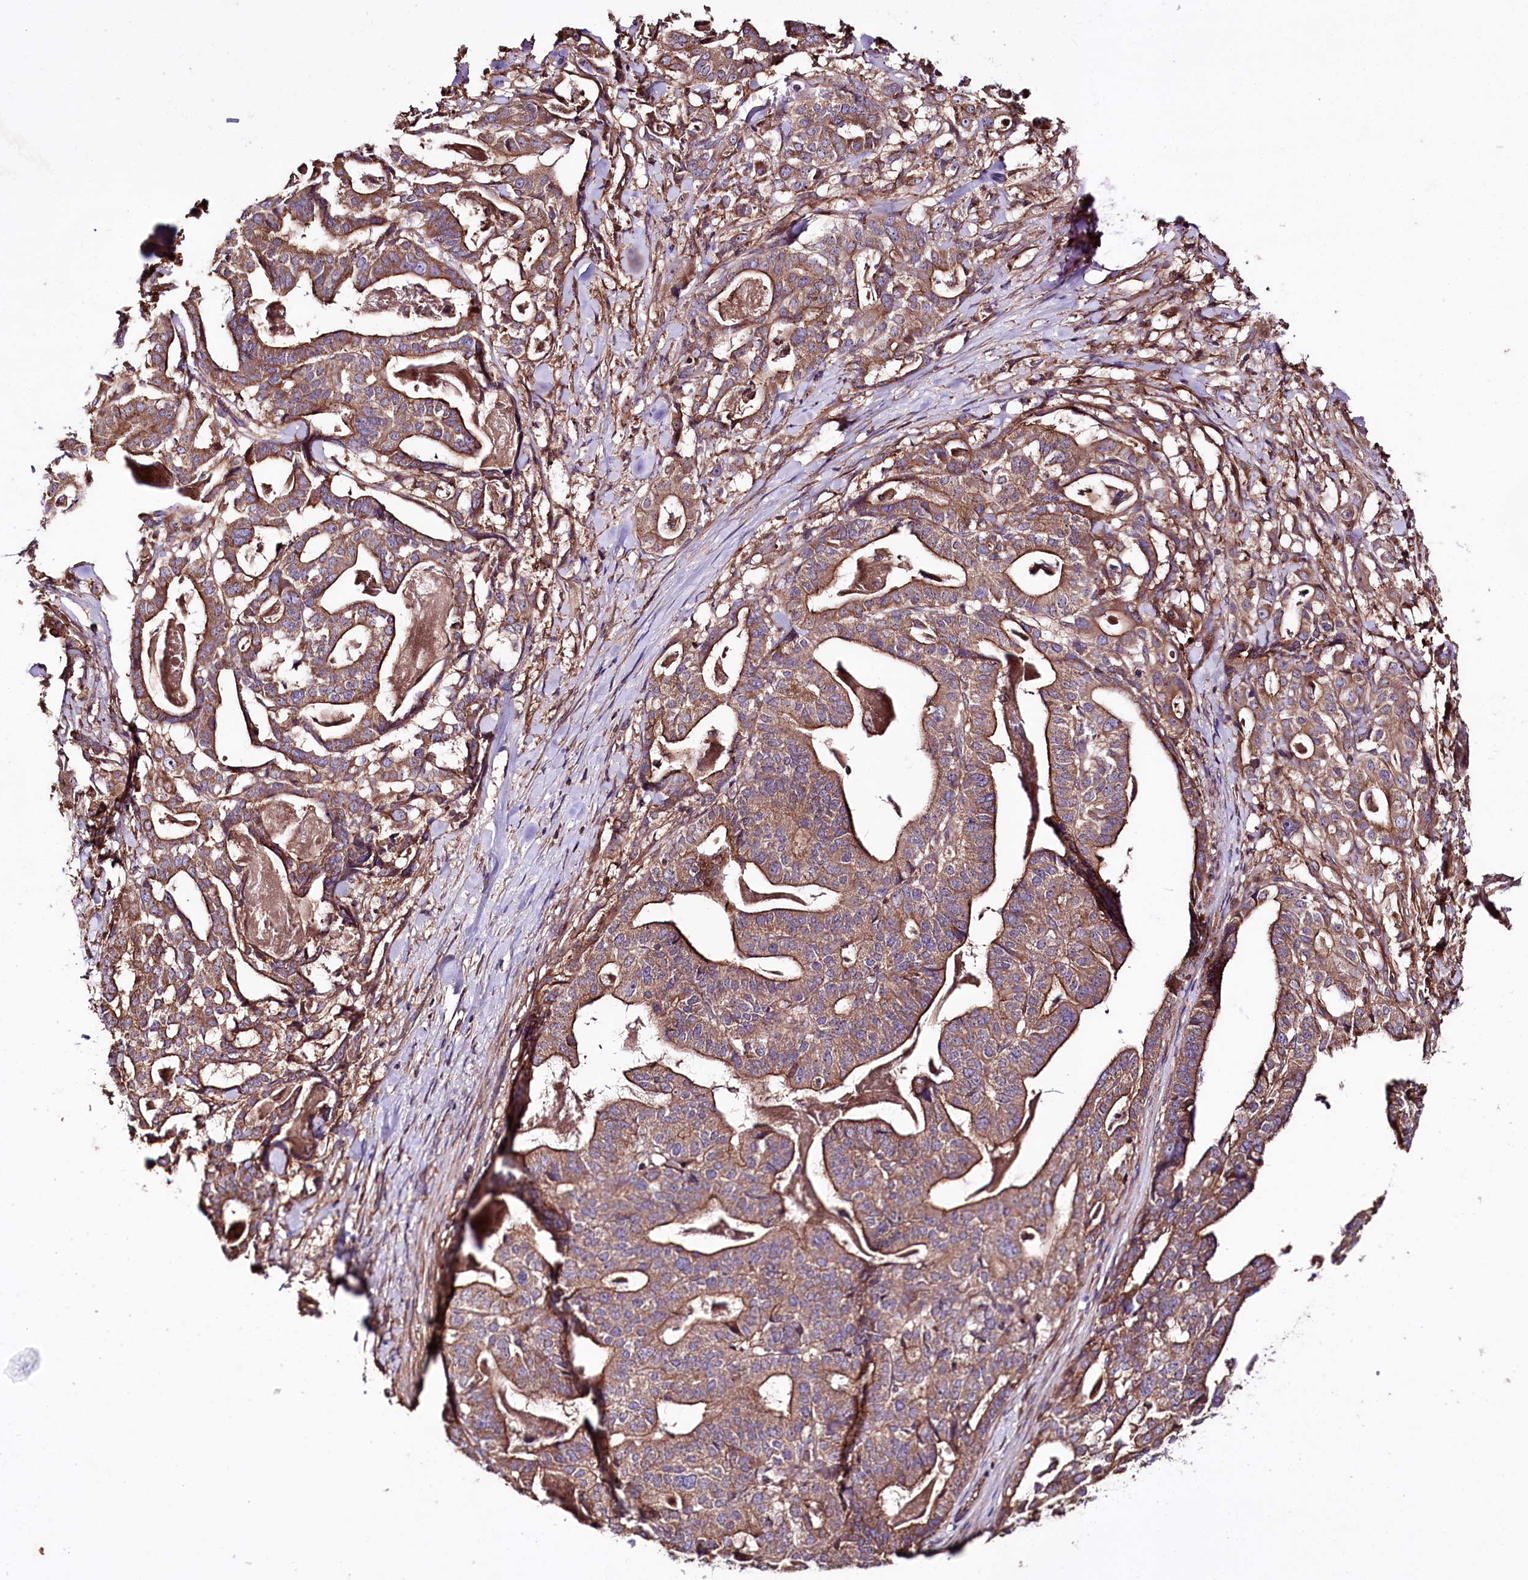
{"staining": {"intensity": "moderate", "quantity": ">75%", "location": "cytoplasmic/membranous"}, "tissue": "stomach cancer", "cell_type": "Tumor cells", "image_type": "cancer", "snomed": [{"axis": "morphology", "description": "Adenocarcinoma, NOS"}, {"axis": "topography", "description": "Stomach"}], "caption": "Moderate cytoplasmic/membranous positivity for a protein is appreciated in approximately >75% of tumor cells of stomach cancer (adenocarcinoma) using immunohistochemistry.", "gene": "WWC1", "patient": {"sex": "male", "age": 48}}